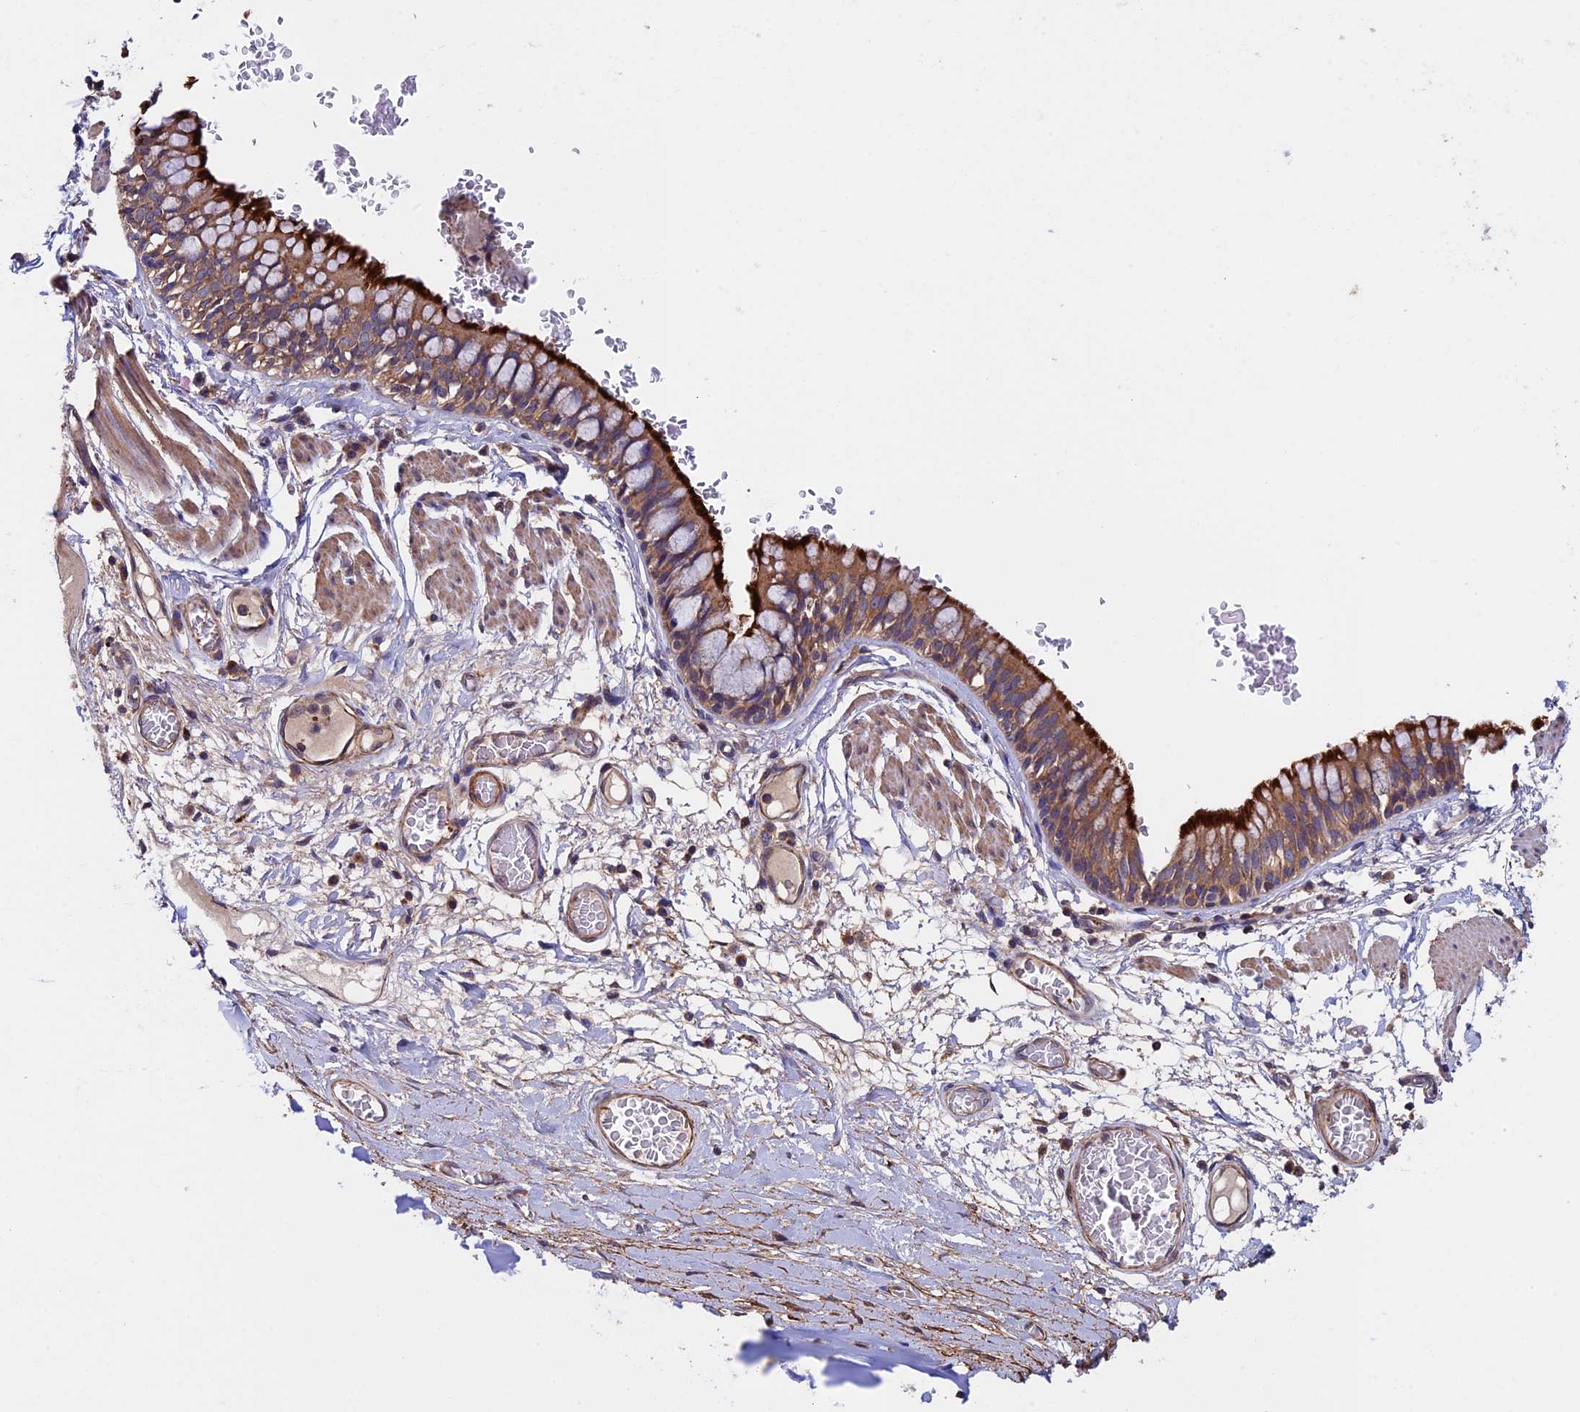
{"staining": {"intensity": "moderate", "quantity": ">75%", "location": "cytoplasmic/membranous"}, "tissue": "bronchus", "cell_type": "Respiratory epithelial cells", "image_type": "normal", "snomed": [{"axis": "morphology", "description": "Normal tissue, NOS"}, {"axis": "topography", "description": "Cartilage tissue"}, {"axis": "topography", "description": "Bronchus"}], "caption": "Bronchus stained for a protein (brown) exhibits moderate cytoplasmic/membranous positive positivity in approximately >75% of respiratory epithelial cells.", "gene": "SLC9A5", "patient": {"sex": "female", "age": 36}}